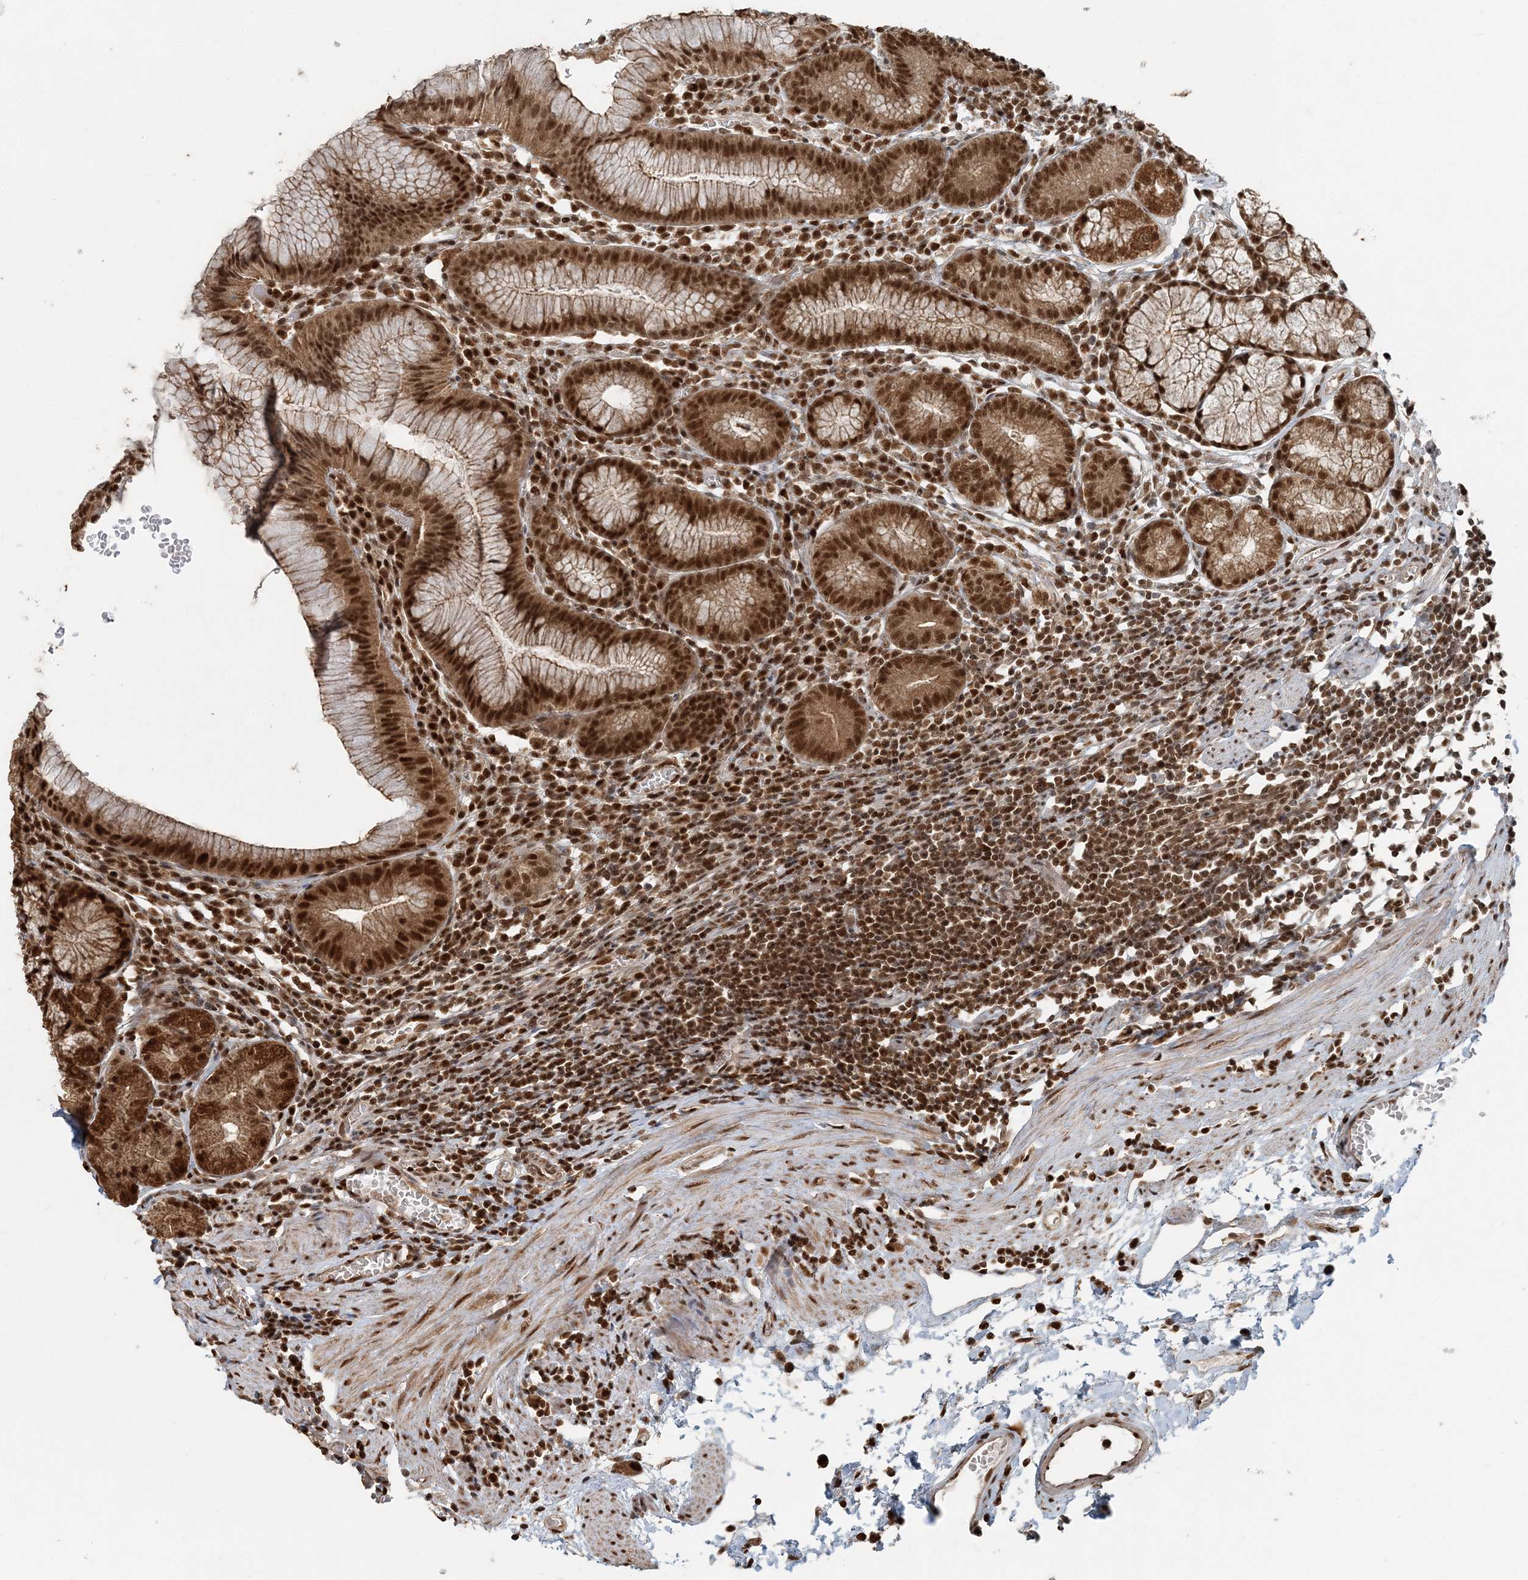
{"staining": {"intensity": "strong", "quantity": ">75%", "location": "cytoplasmic/membranous,nuclear"}, "tissue": "stomach", "cell_type": "Glandular cells", "image_type": "normal", "snomed": [{"axis": "morphology", "description": "Normal tissue, NOS"}, {"axis": "topography", "description": "Stomach"}], "caption": "An immunohistochemistry photomicrograph of benign tissue is shown. Protein staining in brown highlights strong cytoplasmic/membranous,nuclear positivity in stomach within glandular cells. The protein of interest is shown in brown color, while the nuclei are stained blue.", "gene": "ARHGAP35", "patient": {"sex": "male", "age": 55}}